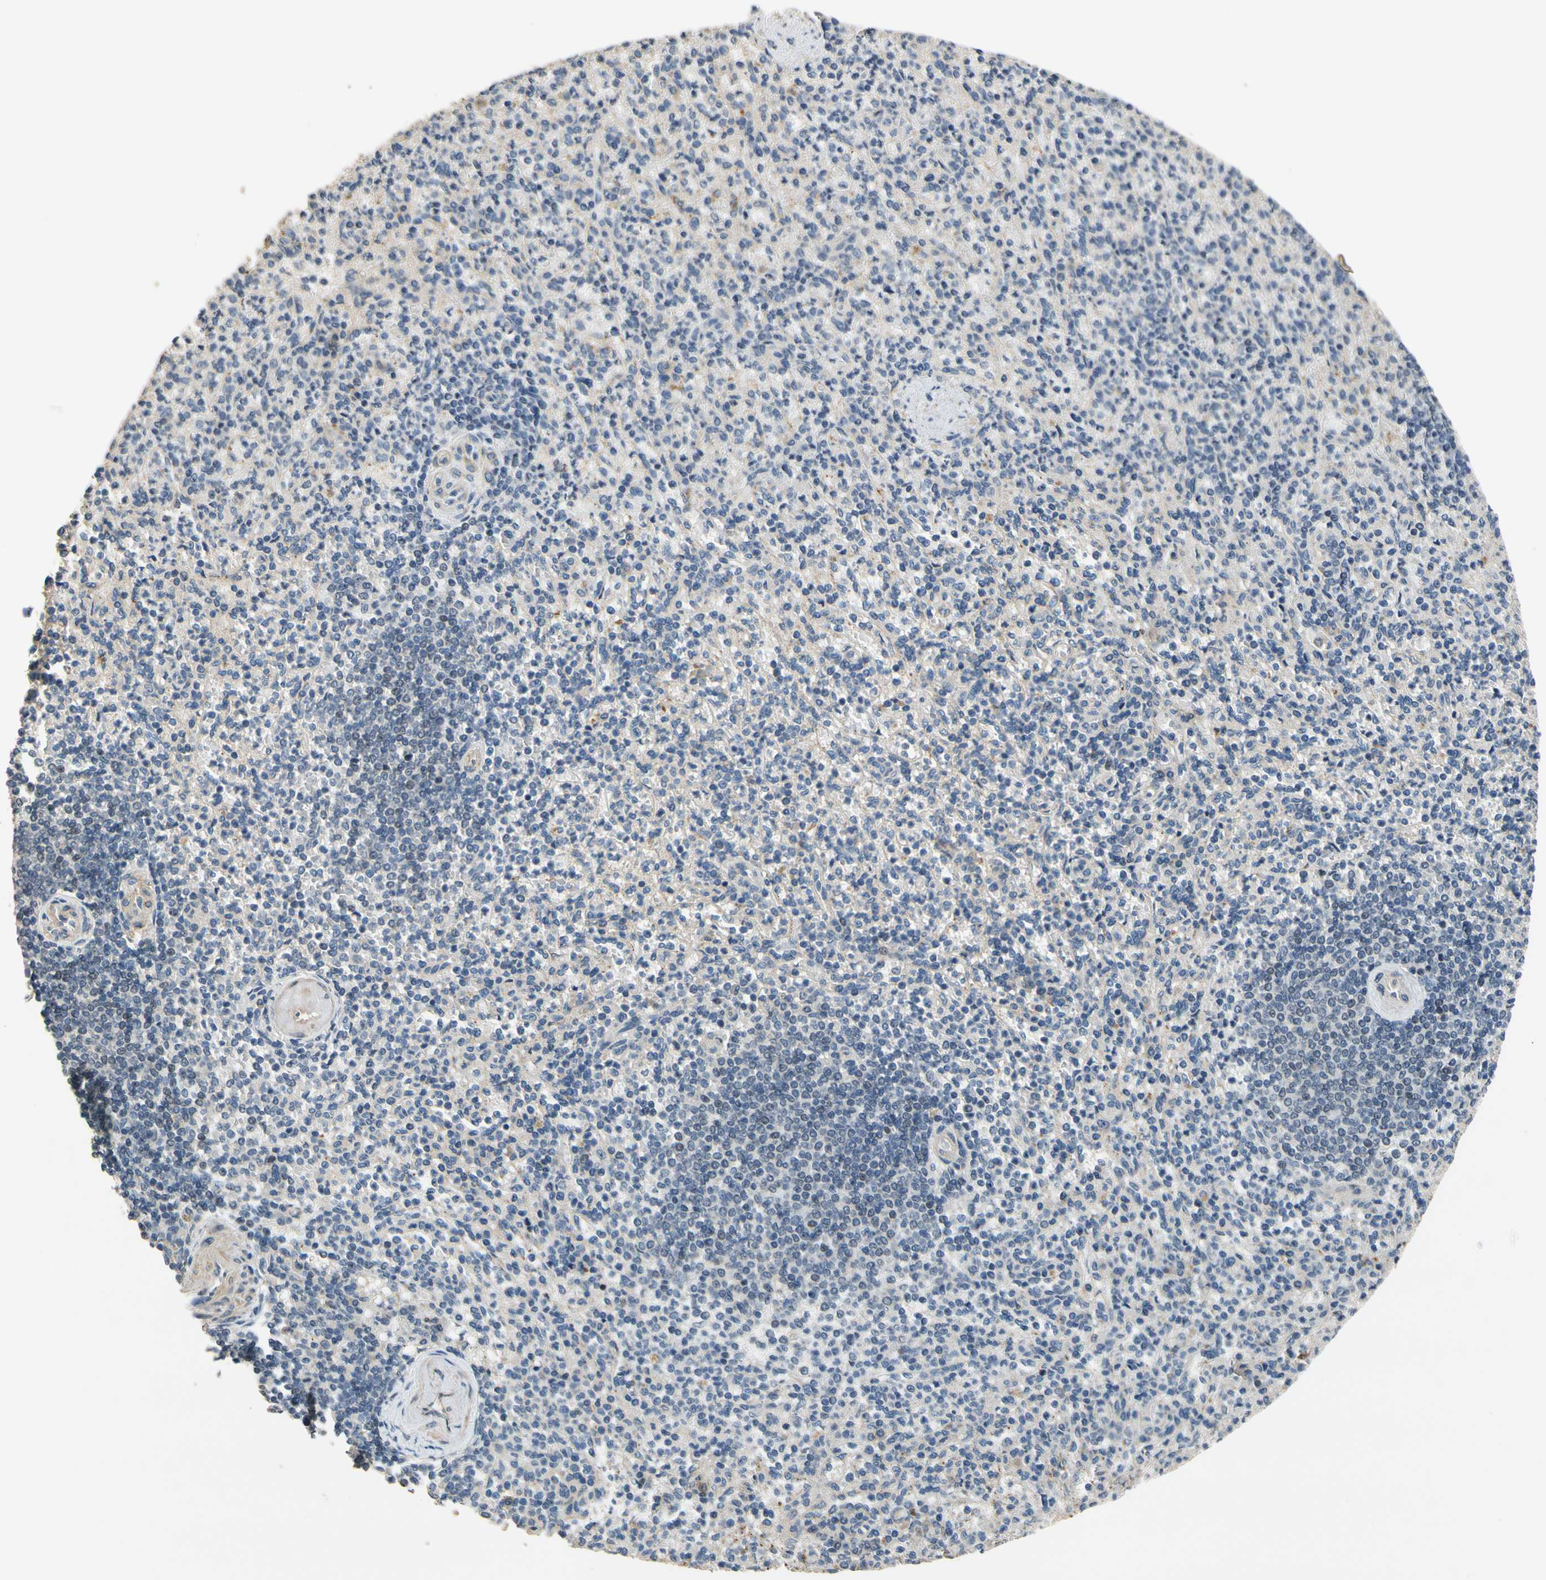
{"staining": {"intensity": "negative", "quantity": "none", "location": "none"}, "tissue": "spleen", "cell_type": "Cells in red pulp", "image_type": "normal", "snomed": [{"axis": "morphology", "description": "Normal tissue, NOS"}, {"axis": "topography", "description": "Spleen"}], "caption": "Cells in red pulp are negative for protein expression in benign human spleen. (Brightfield microscopy of DAB (3,3'-diaminobenzidine) immunohistochemistry at high magnification).", "gene": "ALKBH3", "patient": {"sex": "female", "age": 74}}